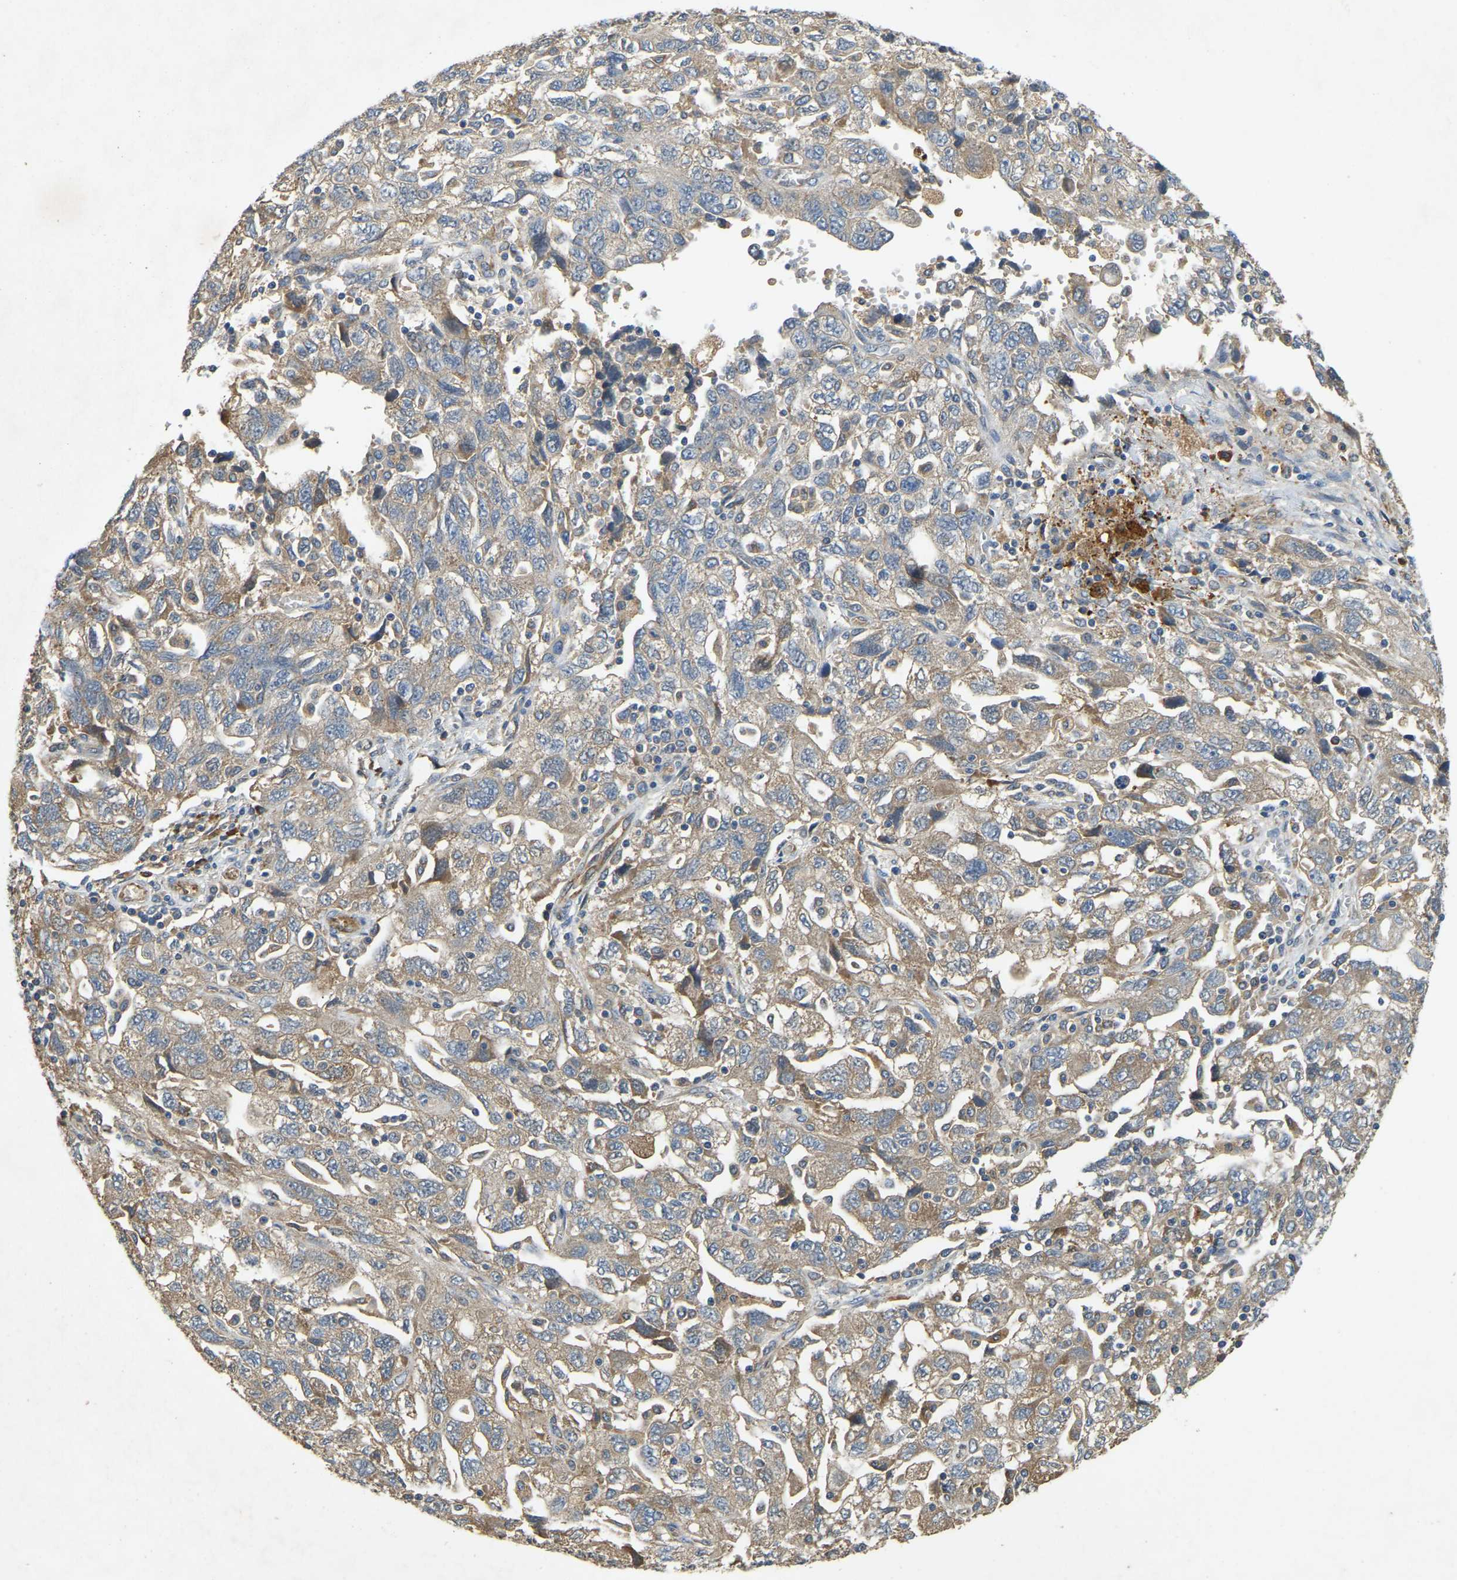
{"staining": {"intensity": "weak", "quantity": ">75%", "location": "cytoplasmic/membranous"}, "tissue": "ovarian cancer", "cell_type": "Tumor cells", "image_type": "cancer", "snomed": [{"axis": "morphology", "description": "Carcinoma, NOS"}, {"axis": "morphology", "description": "Cystadenocarcinoma, serous, NOS"}, {"axis": "topography", "description": "Ovary"}], "caption": "The image shows staining of ovarian serous cystadenocarcinoma, revealing weak cytoplasmic/membranous protein expression (brown color) within tumor cells.", "gene": "CFLAR", "patient": {"sex": "female", "age": 69}}